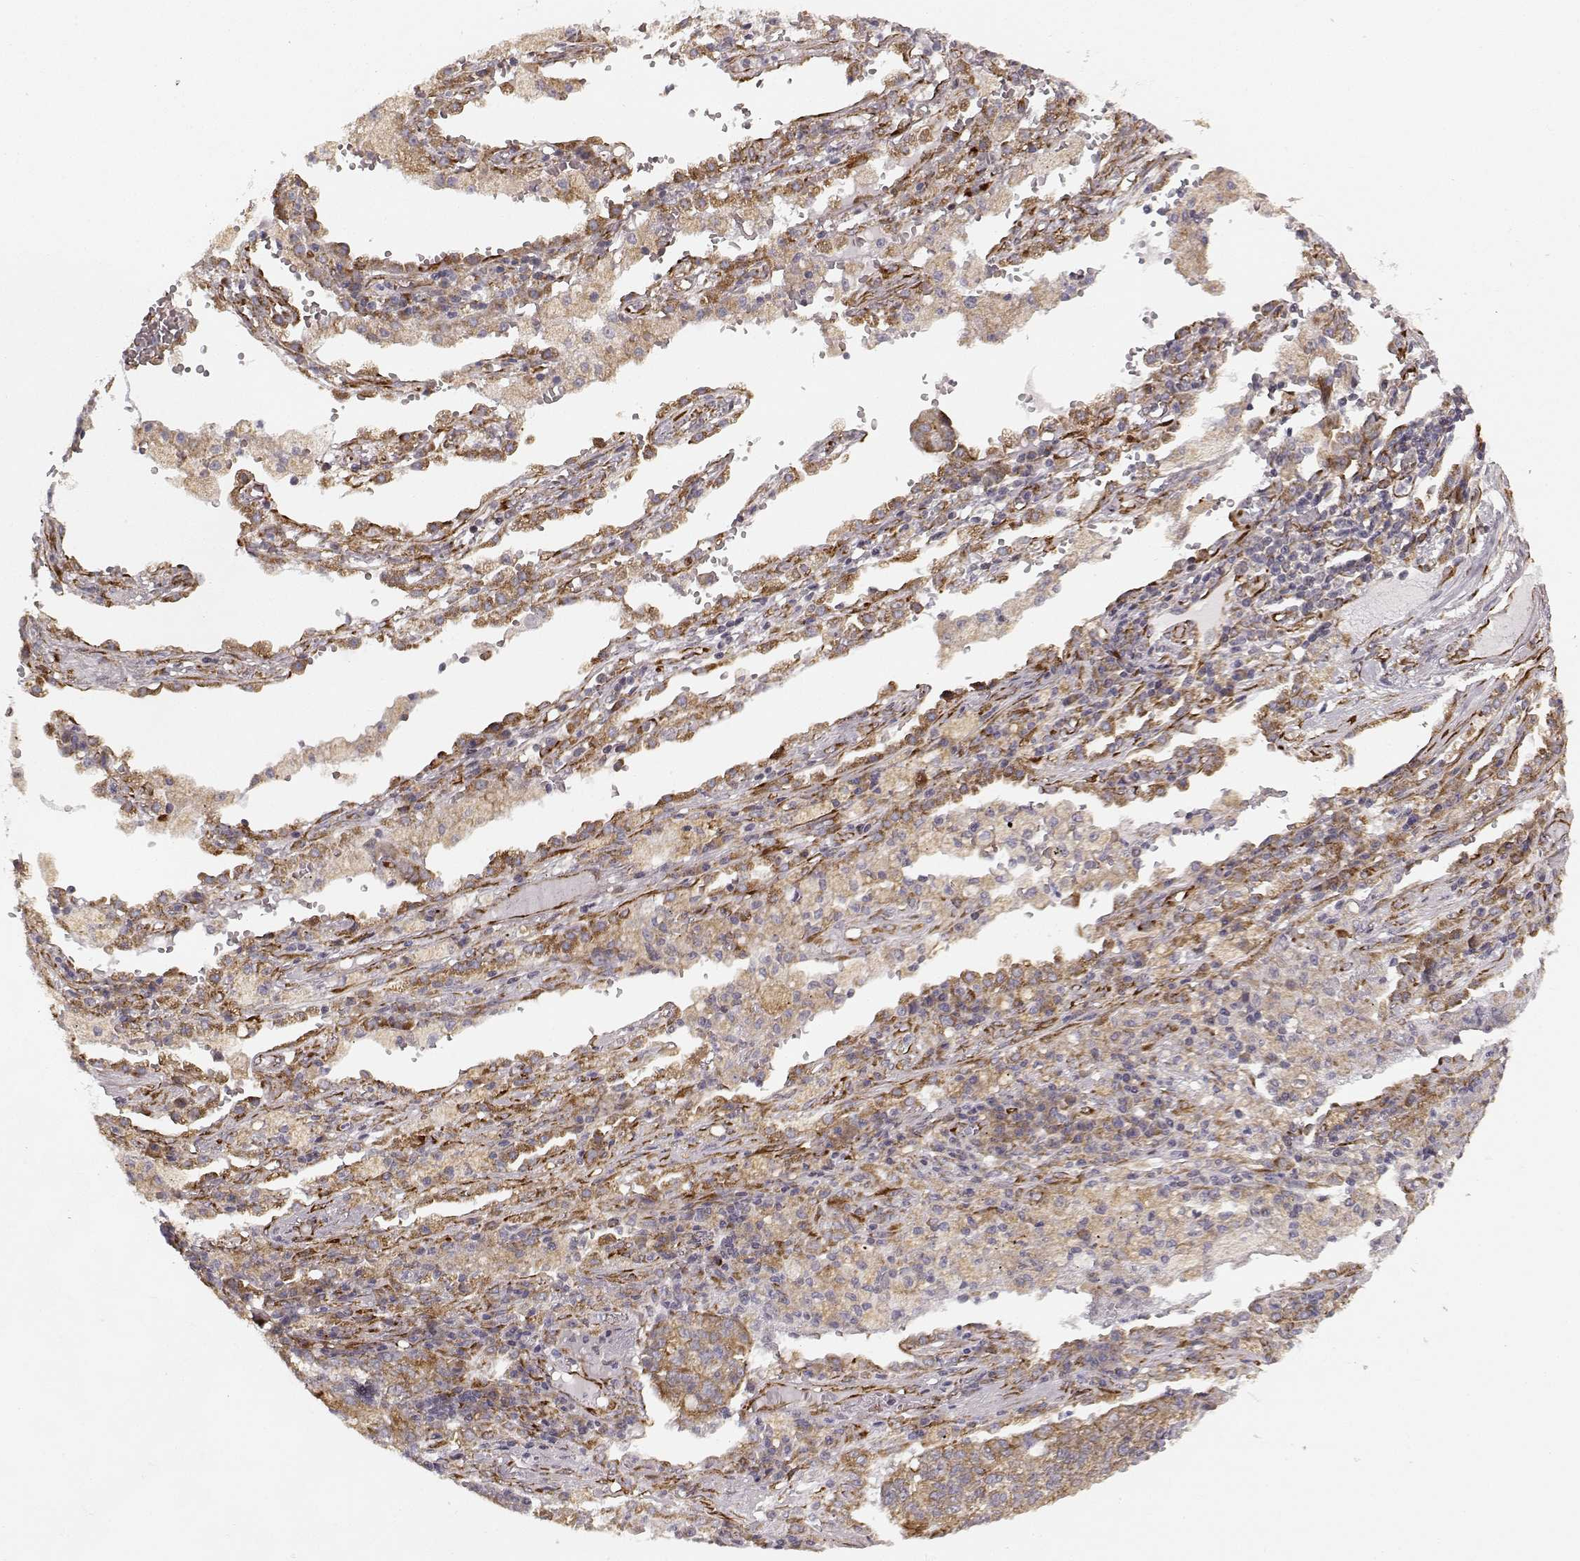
{"staining": {"intensity": "moderate", "quantity": "25%-75%", "location": "cytoplasmic/membranous"}, "tissue": "lung cancer", "cell_type": "Tumor cells", "image_type": "cancer", "snomed": [{"axis": "morphology", "description": "Adenocarcinoma, NOS"}, {"axis": "topography", "description": "Lung"}], "caption": "Immunohistochemistry (IHC) histopathology image of neoplastic tissue: adenocarcinoma (lung) stained using immunohistochemistry exhibits medium levels of moderate protein expression localized specifically in the cytoplasmic/membranous of tumor cells, appearing as a cytoplasmic/membranous brown color.", "gene": "TMEM14A", "patient": {"sex": "male", "age": 57}}